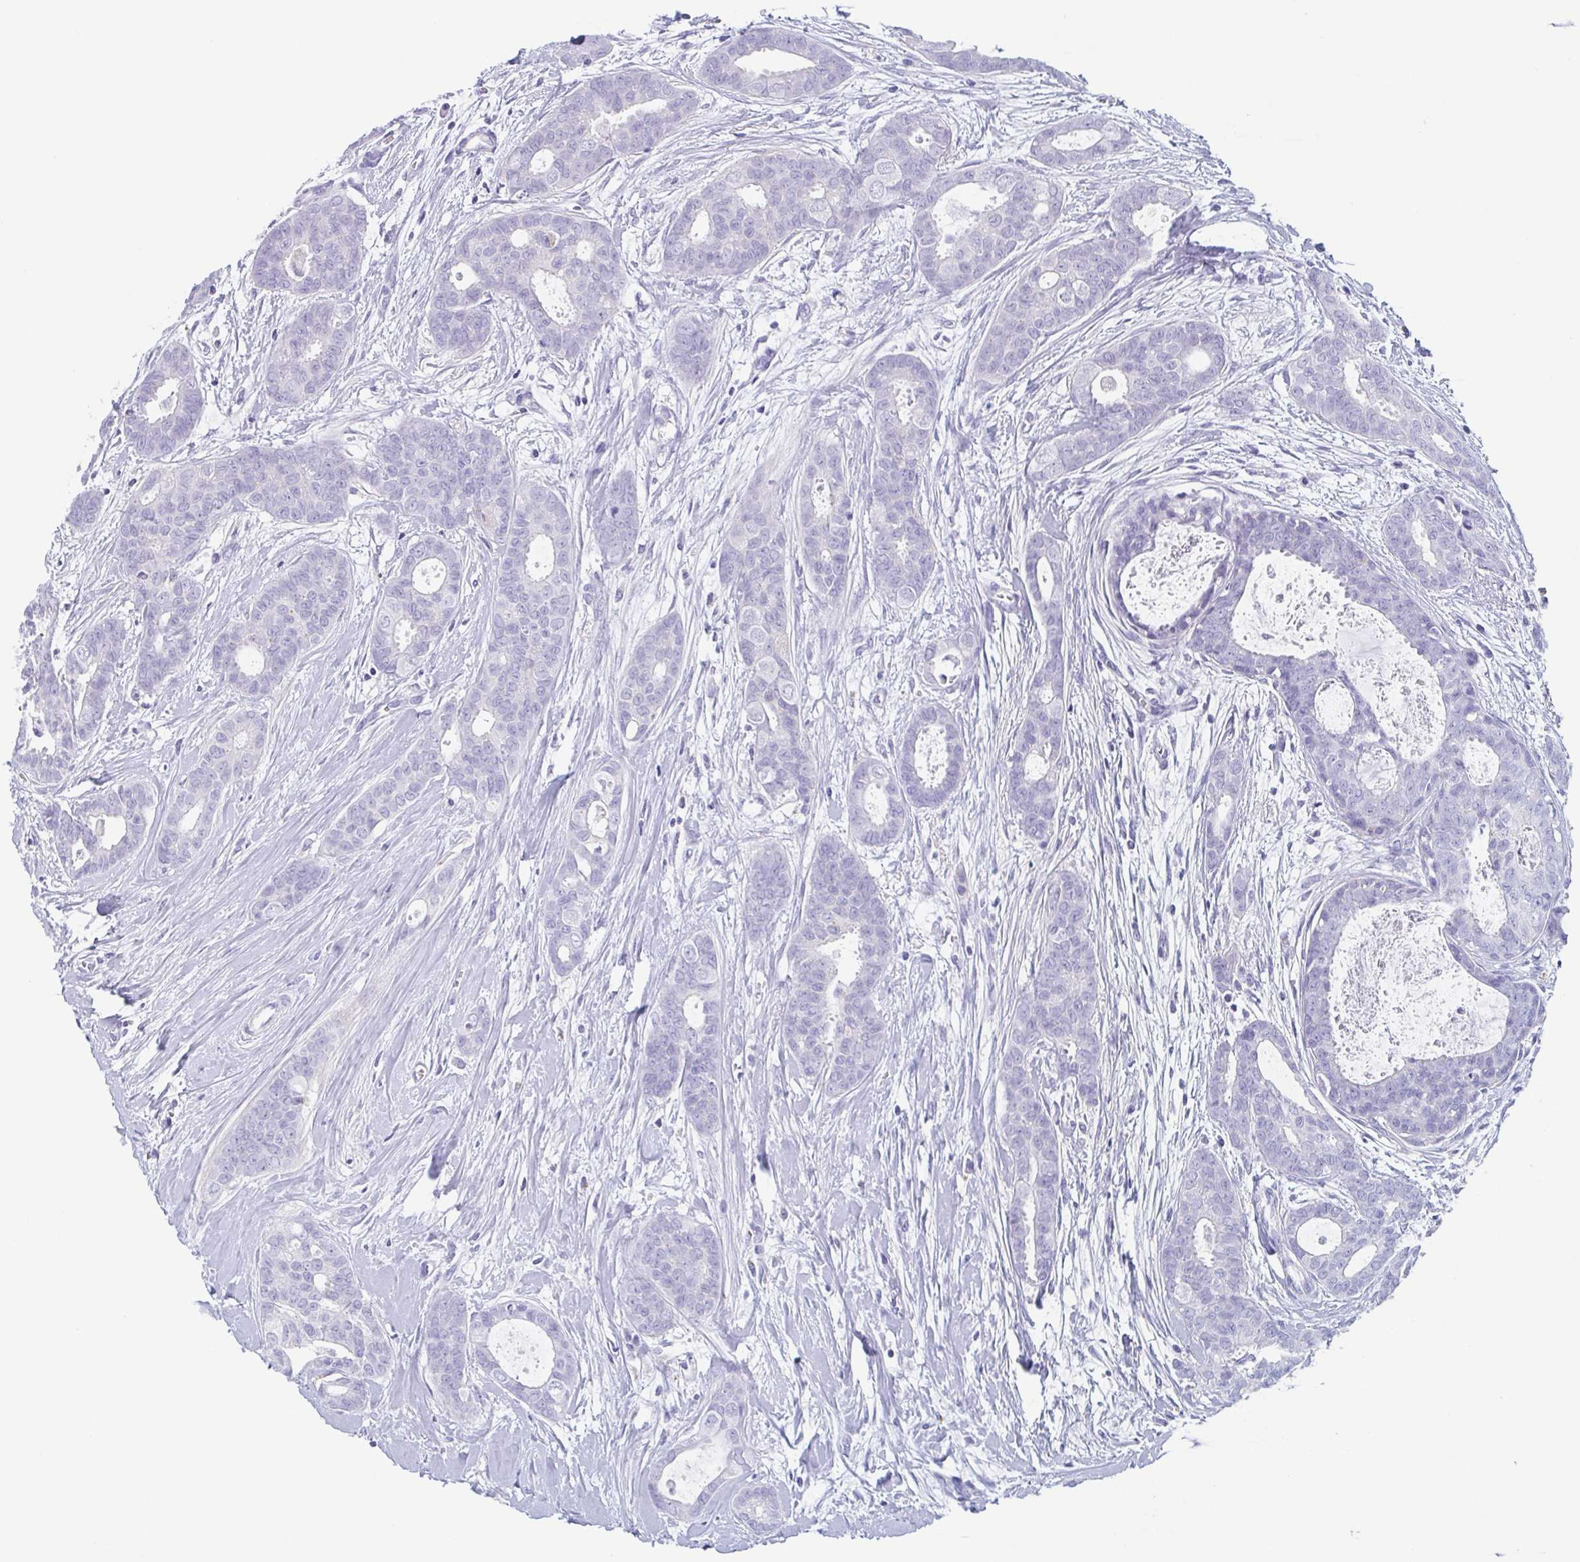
{"staining": {"intensity": "negative", "quantity": "none", "location": "none"}, "tissue": "breast cancer", "cell_type": "Tumor cells", "image_type": "cancer", "snomed": [{"axis": "morphology", "description": "Duct carcinoma"}, {"axis": "topography", "description": "Breast"}], "caption": "Image shows no protein positivity in tumor cells of breast cancer (intraductal carcinoma) tissue.", "gene": "TAGLN3", "patient": {"sex": "female", "age": 45}}